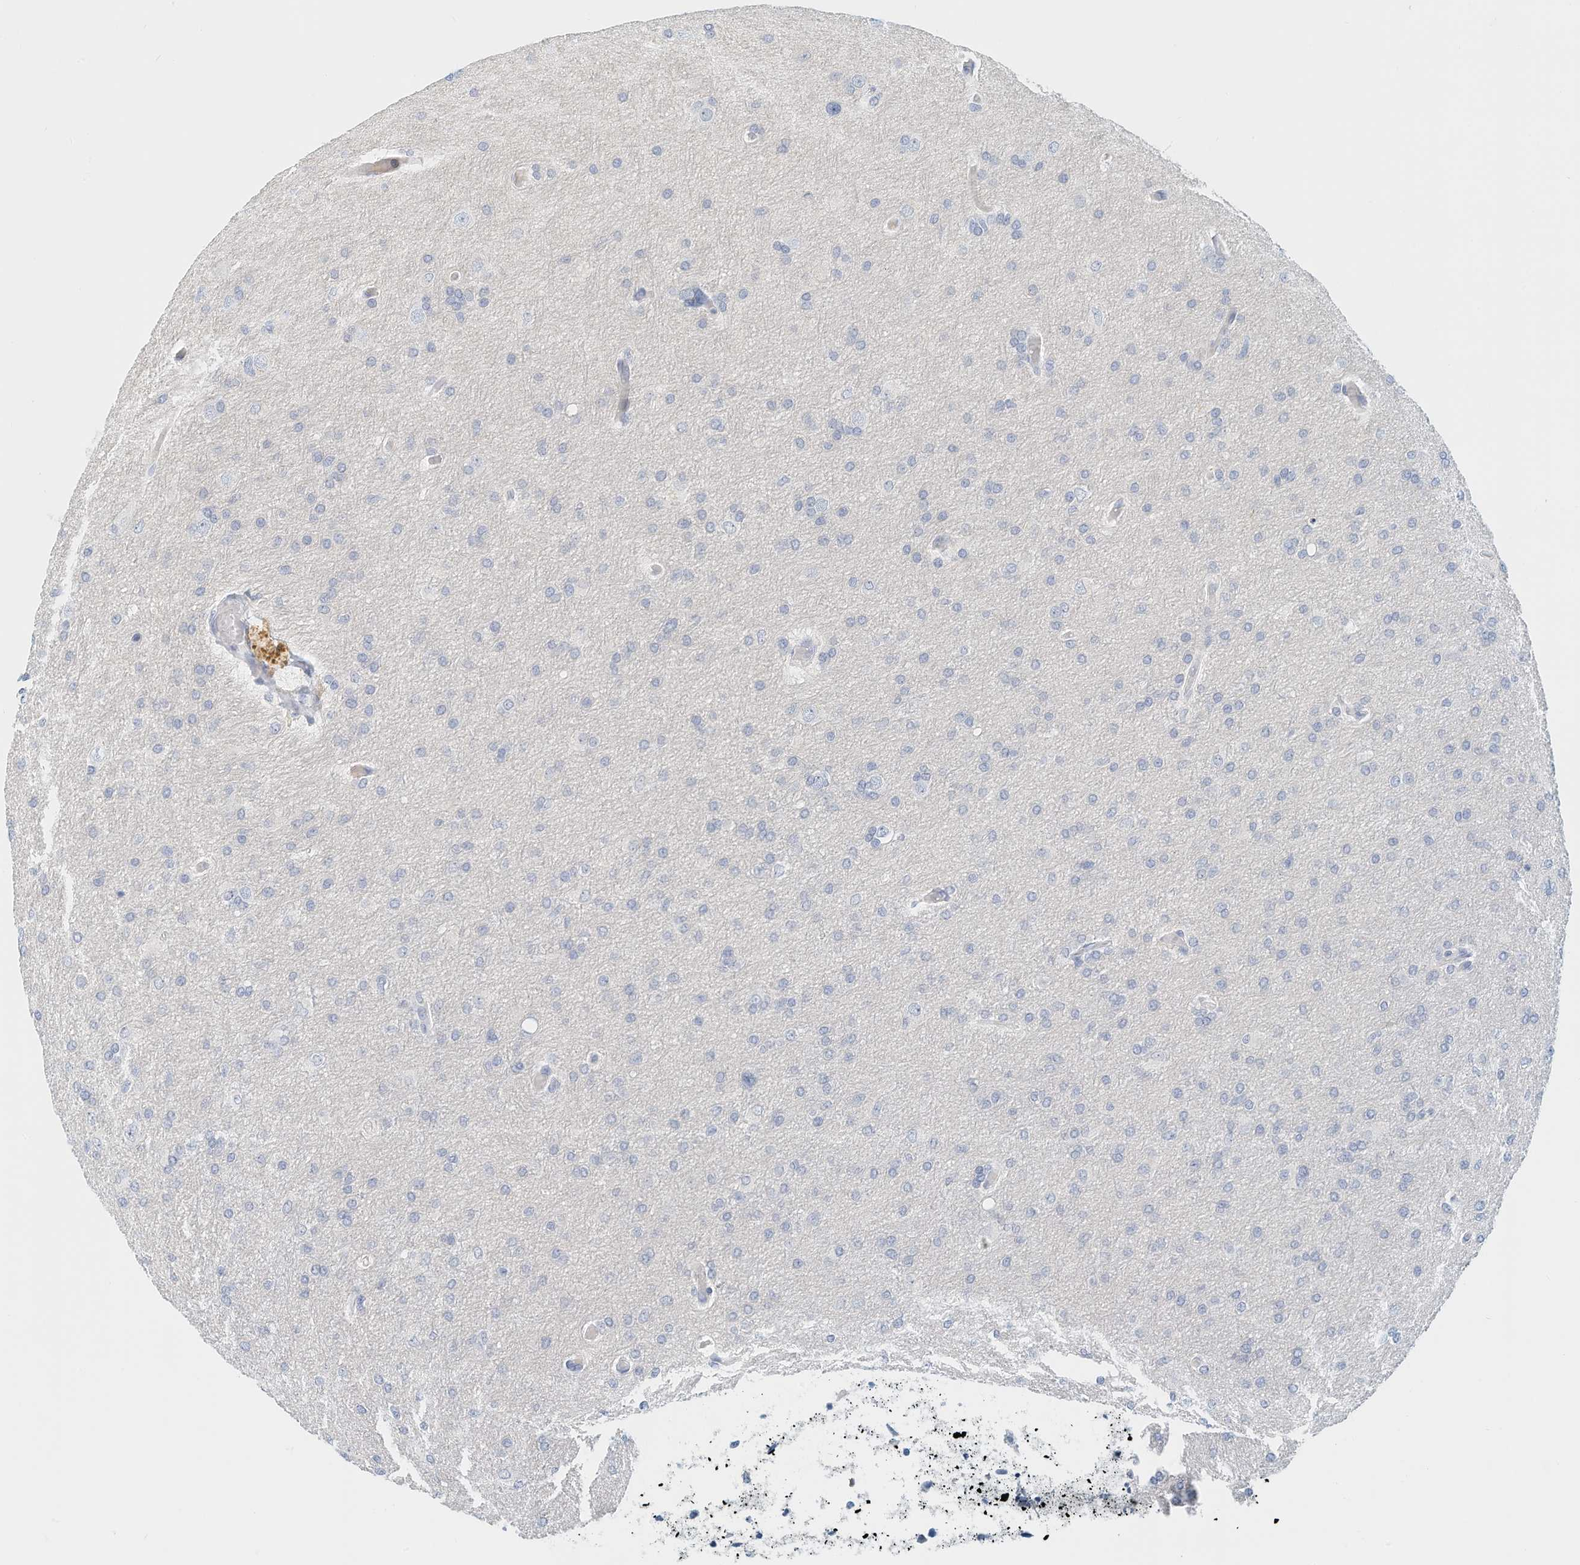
{"staining": {"intensity": "negative", "quantity": "none", "location": "none"}, "tissue": "glioma", "cell_type": "Tumor cells", "image_type": "cancer", "snomed": [{"axis": "morphology", "description": "Glioma, malignant, High grade"}, {"axis": "topography", "description": "Cerebral cortex"}], "caption": "The immunohistochemistry (IHC) histopathology image has no significant staining in tumor cells of malignant glioma (high-grade) tissue.", "gene": "ARHGAP28", "patient": {"sex": "female", "age": 36}}